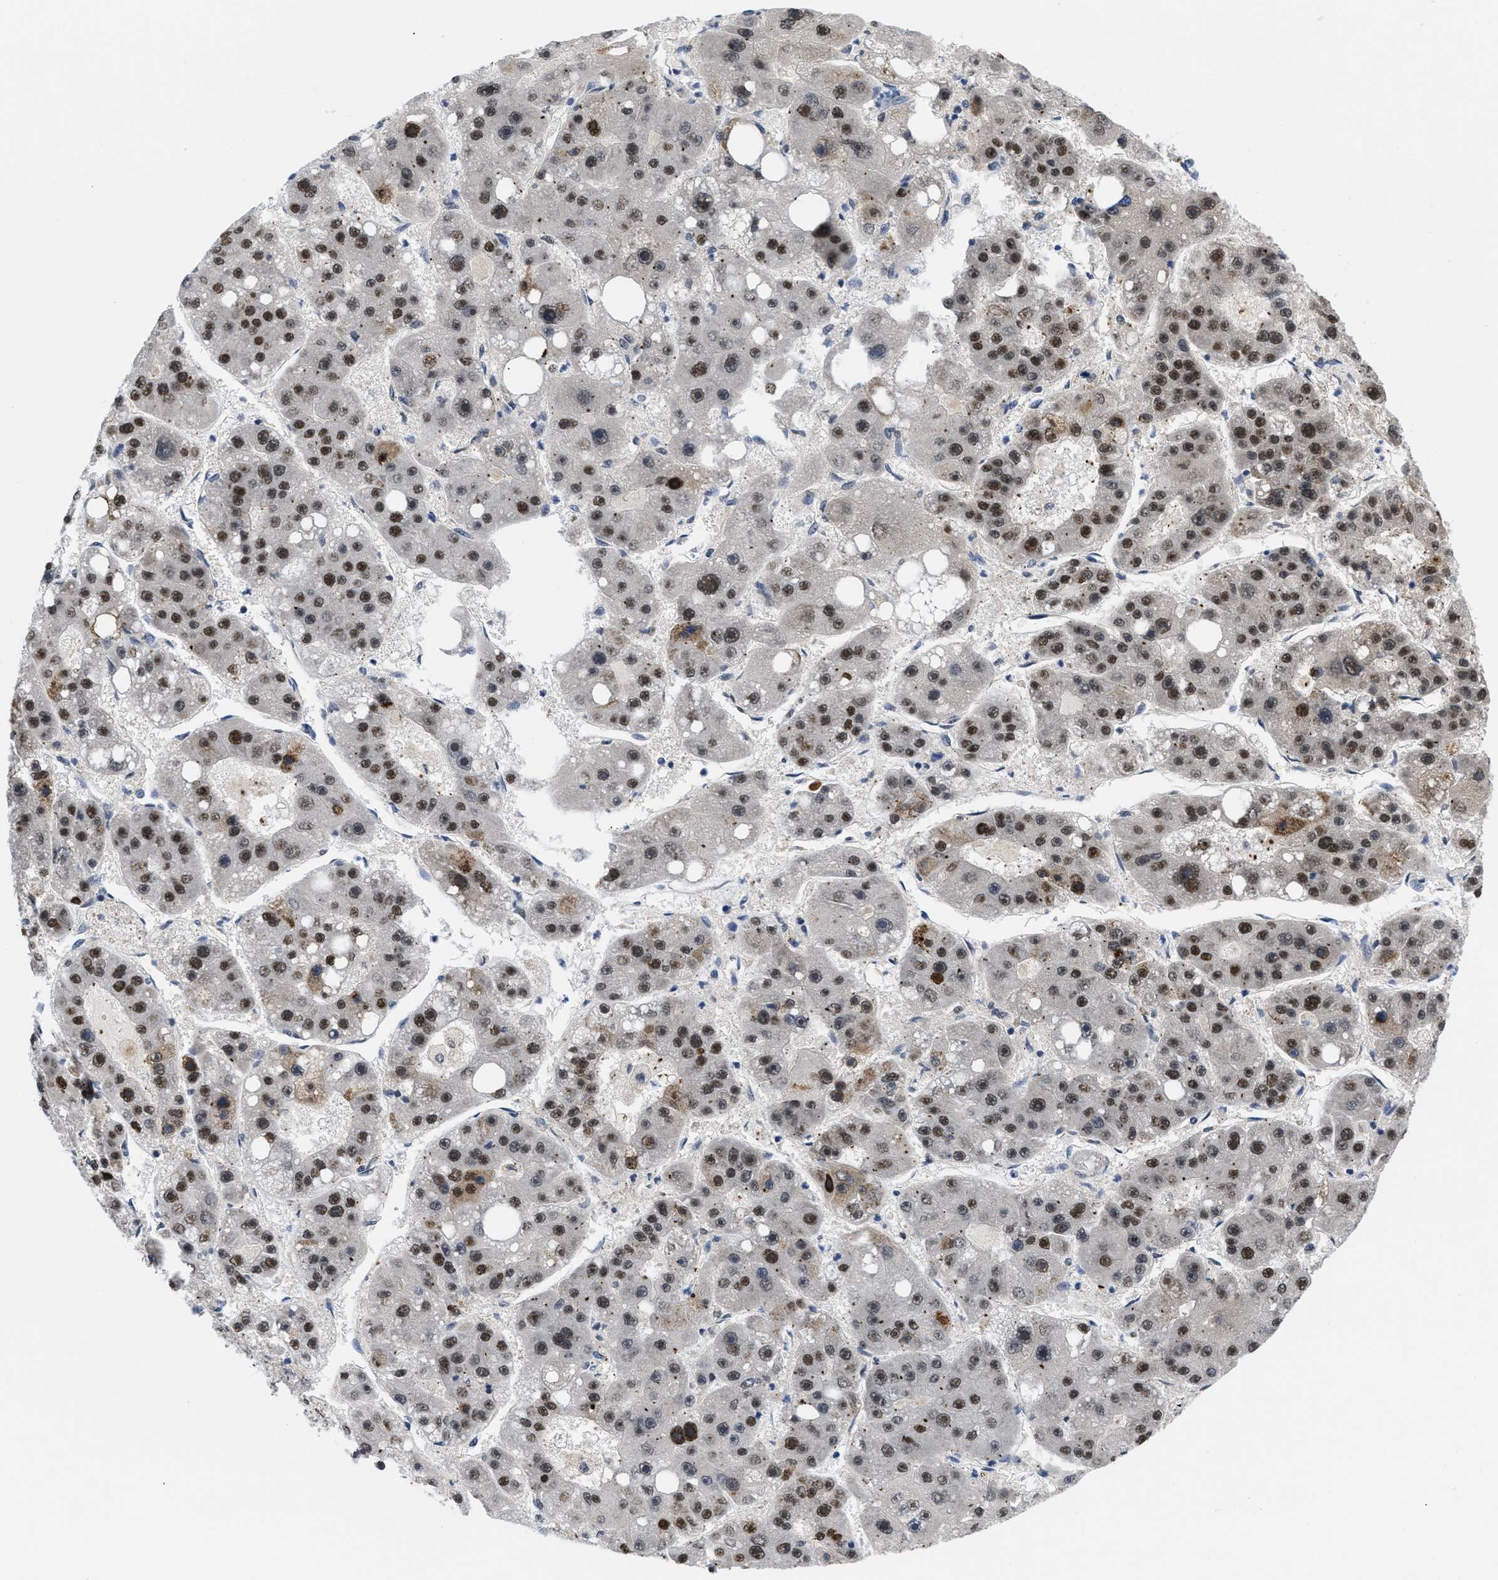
{"staining": {"intensity": "strong", "quantity": ">75%", "location": "nuclear"}, "tissue": "liver cancer", "cell_type": "Tumor cells", "image_type": "cancer", "snomed": [{"axis": "morphology", "description": "Carcinoma, Hepatocellular, NOS"}, {"axis": "topography", "description": "Liver"}], "caption": "Tumor cells show strong nuclear expression in about >75% of cells in hepatocellular carcinoma (liver).", "gene": "PITHD1", "patient": {"sex": "female", "age": 61}}